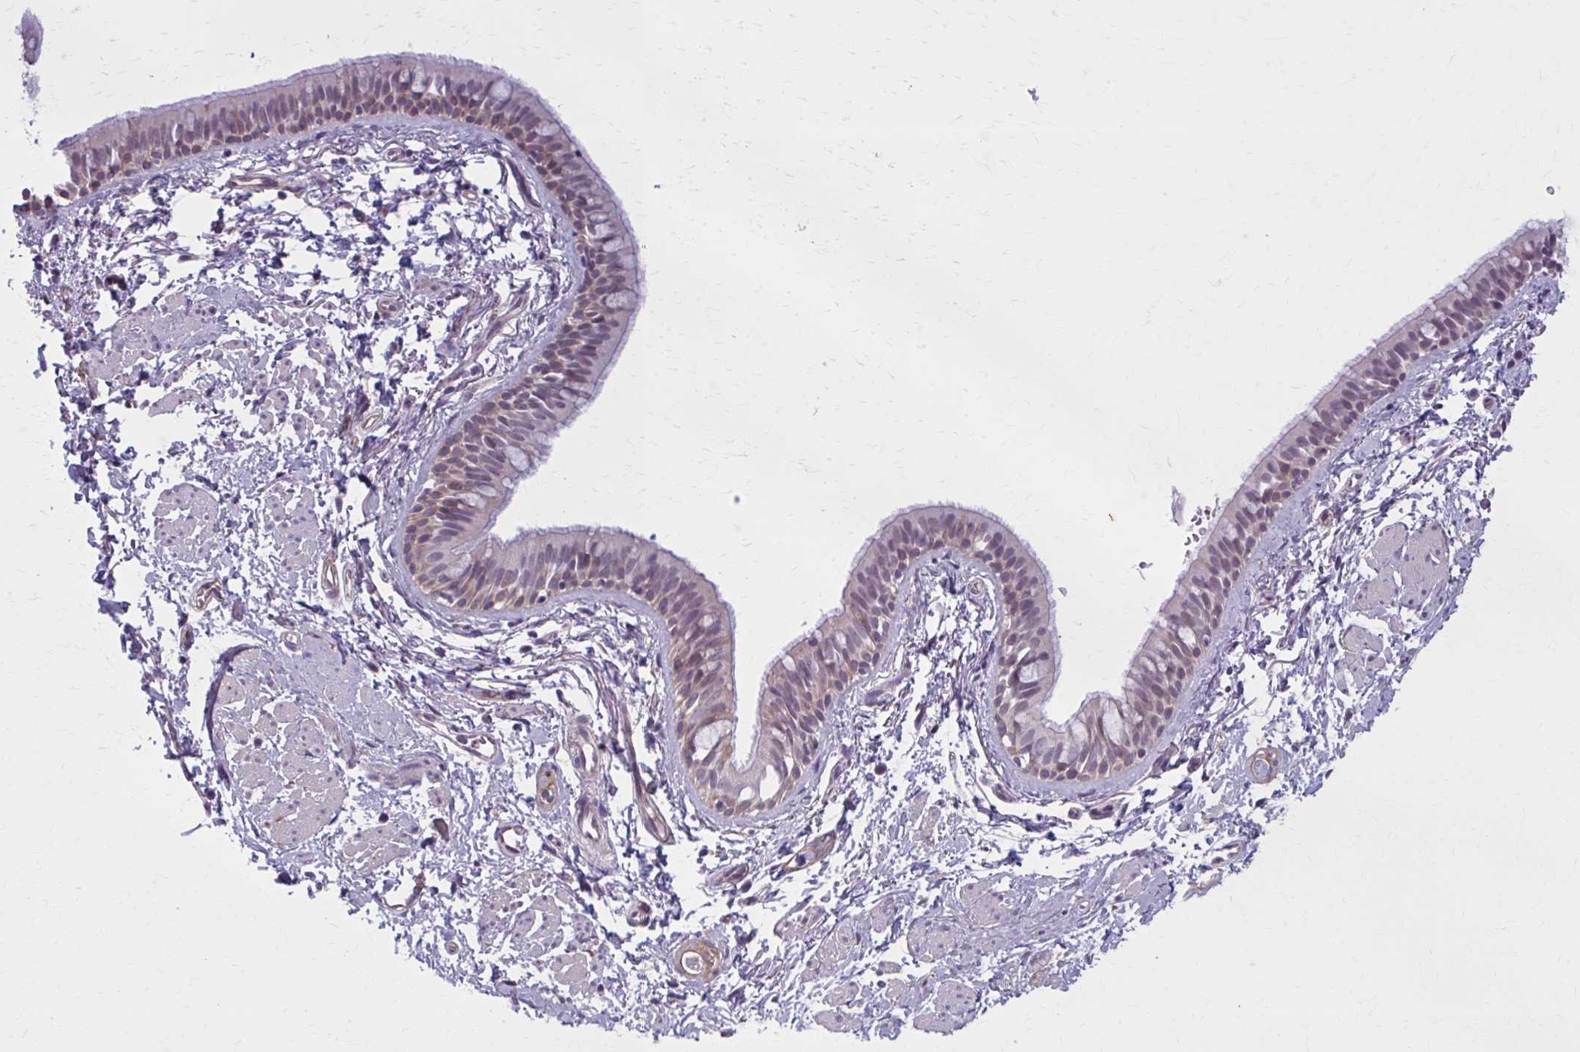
{"staining": {"intensity": "moderate", "quantity": "25%-75%", "location": "nuclear"}, "tissue": "bronchus", "cell_type": "Respiratory epithelial cells", "image_type": "normal", "snomed": [{"axis": "morphology", "description": "Normal tissue, NOS"}, {"axis": "topography", "description": "Lymph node"}, {"axis": "topography", "description": "Cartilage tissue"}, {"axis": "topography", "description": "Bronchus"}], "caption": "An image of human bronchus stained for a protein displays moderate nuclear brown staining in respiratory epithelial cells.", "gene": "NUMBL", "patient": {"sex": "female", "age": 70}}